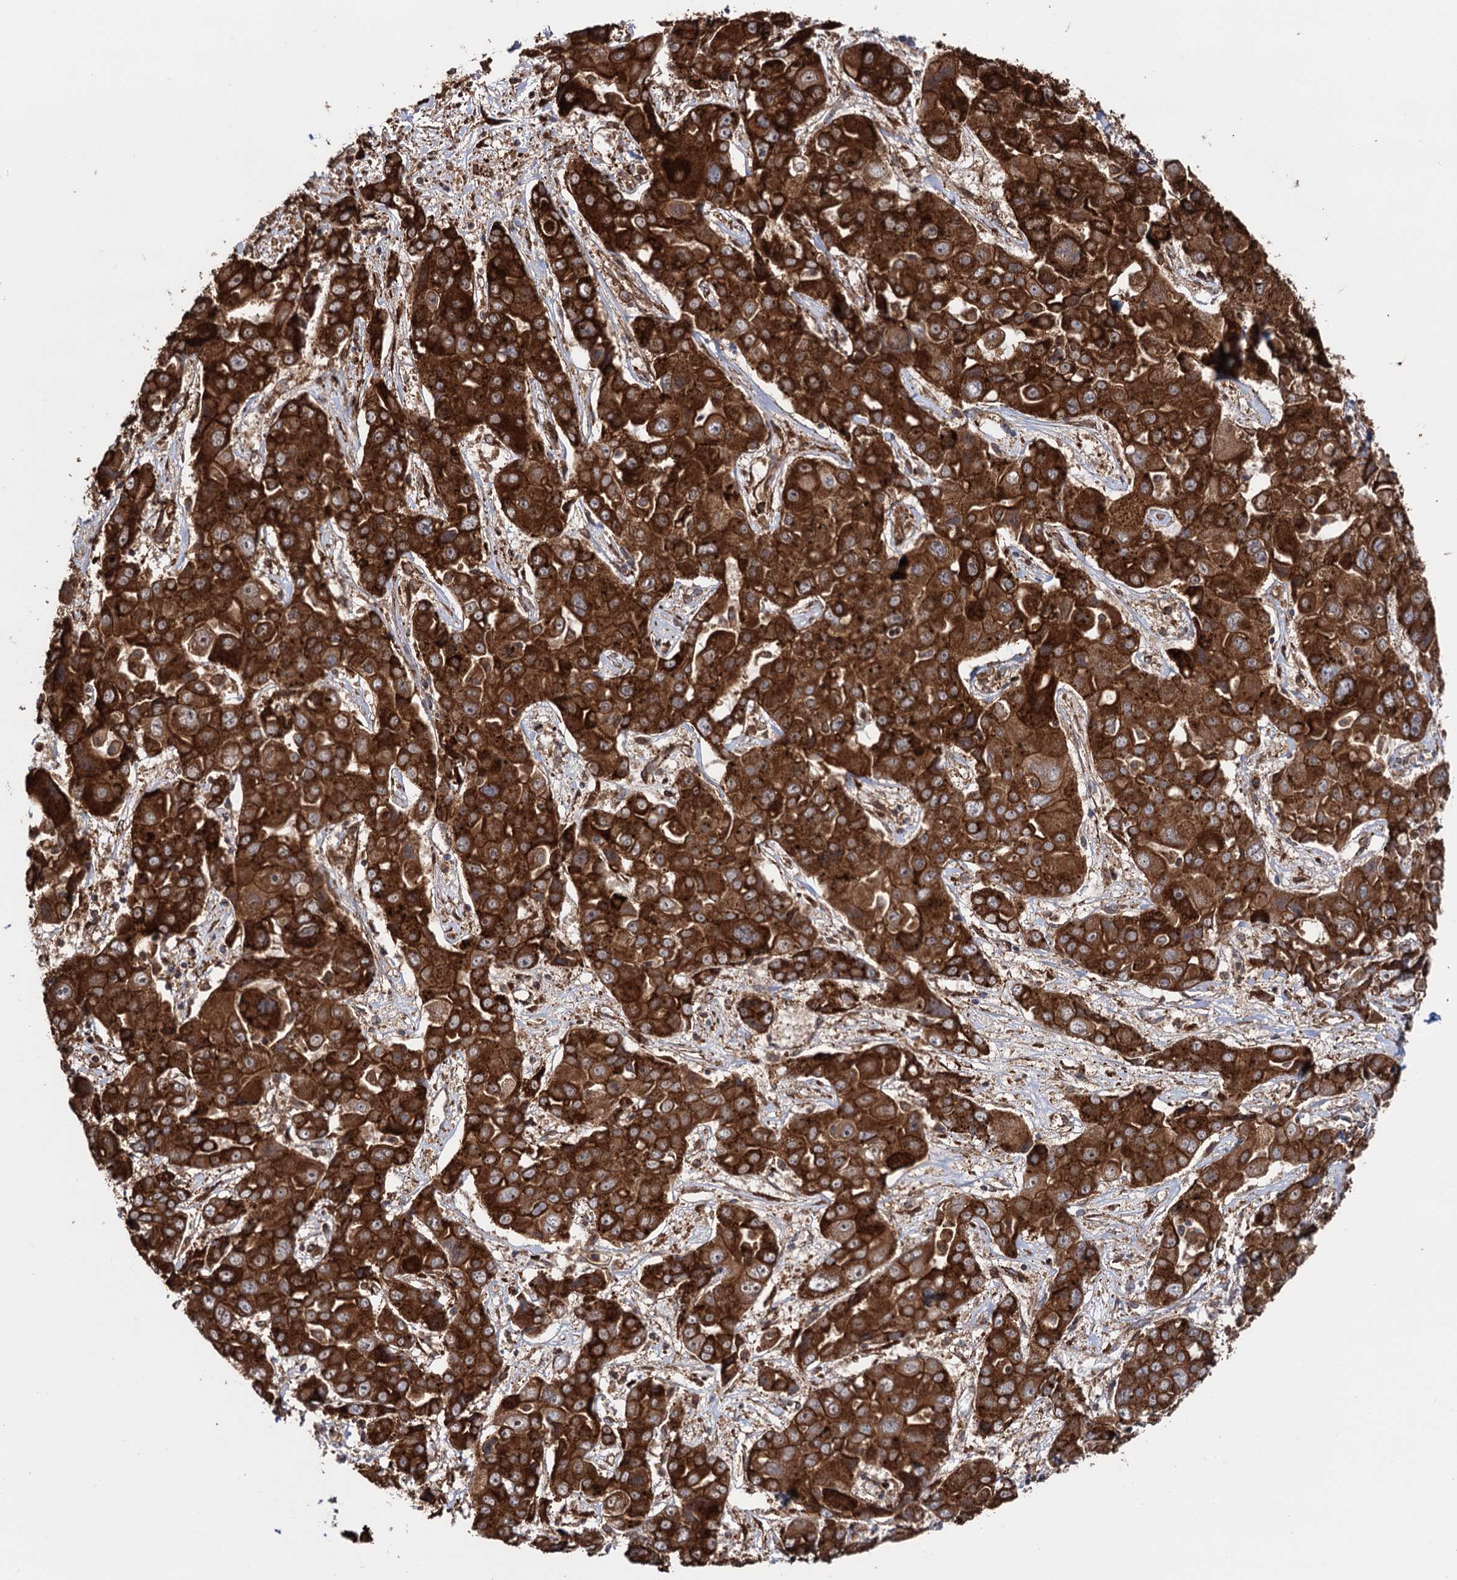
{"staining": {"intensity": "strong", "quantity": ">75%", "location": "cytoplasmic/membranous"}, "tissue": "liver cancer", "cell_type": "Tumor cells", "image_type": "cancer", "snomed": [{"axis": "morphology", "description": "Cholangiocarcinoma"}, {"axis": "topography", "description": "Liver"}], "caption": "Approximately >75% of tumor cells in liver cholangiocarcinoma exhibit strong cytoplasmic/membranous protein expression as visualized by brown immunohistochemical staining.", "gene": "ATP8B4", "patient": {"sex": "male", "age": 67}}